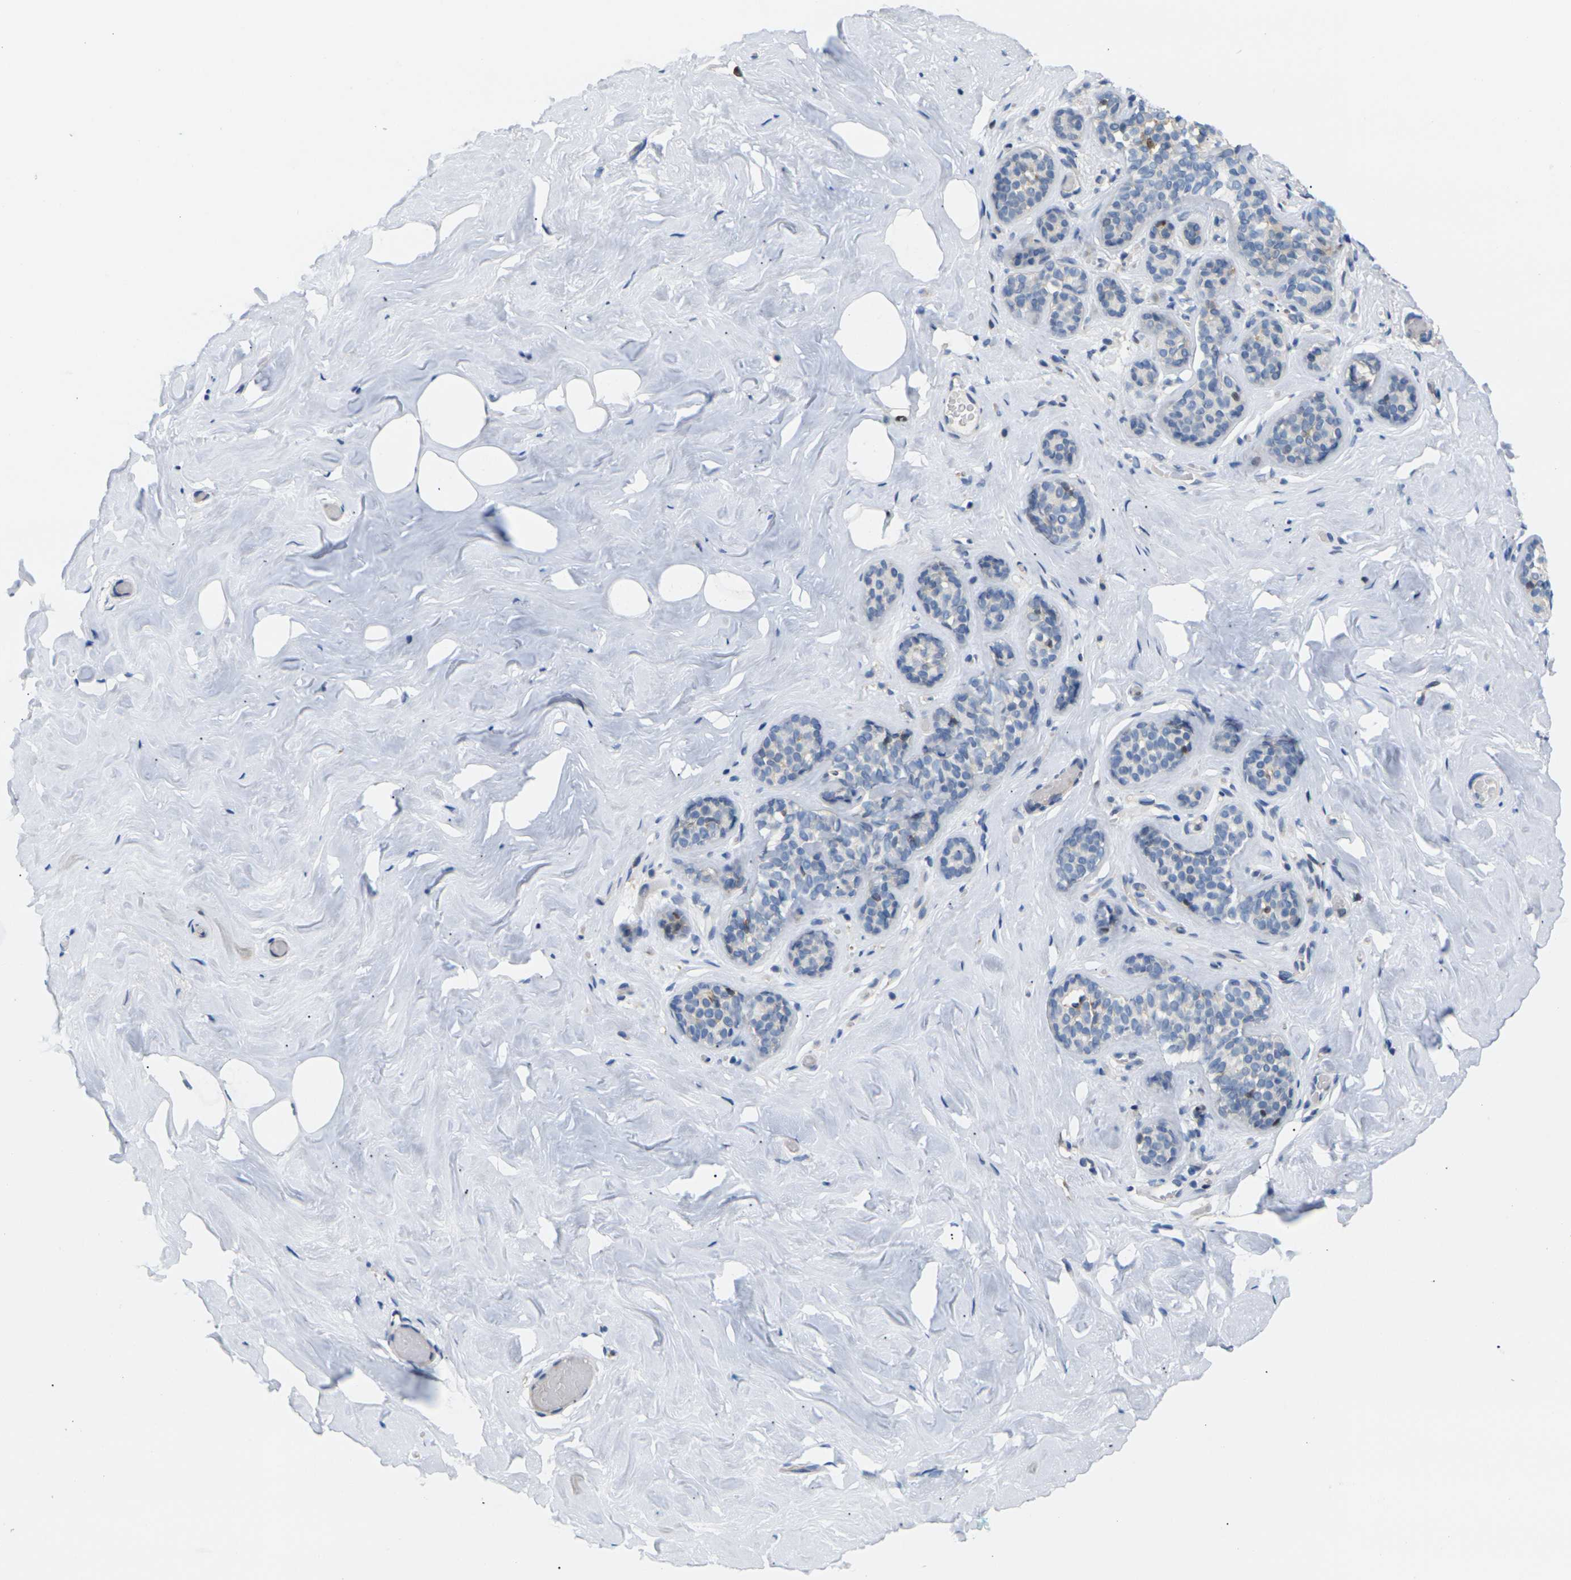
{"staining": {"intensity": "negative", "quantity": "none", "location": "none"}, "tissue": "breast", "cell_type": "Adipocytes", "image_type": "normal", "snomed": [{"axis": "morphology", "description": "Normal tissue, NOS"}, {"axis": "topography", "description": "Breast"}], "caption": "Immunohistochemistry of normal breast displays no expression in adipocytes.", "gene": "RPS6KA3", "patient": {"sex": "female", "age": 75}}